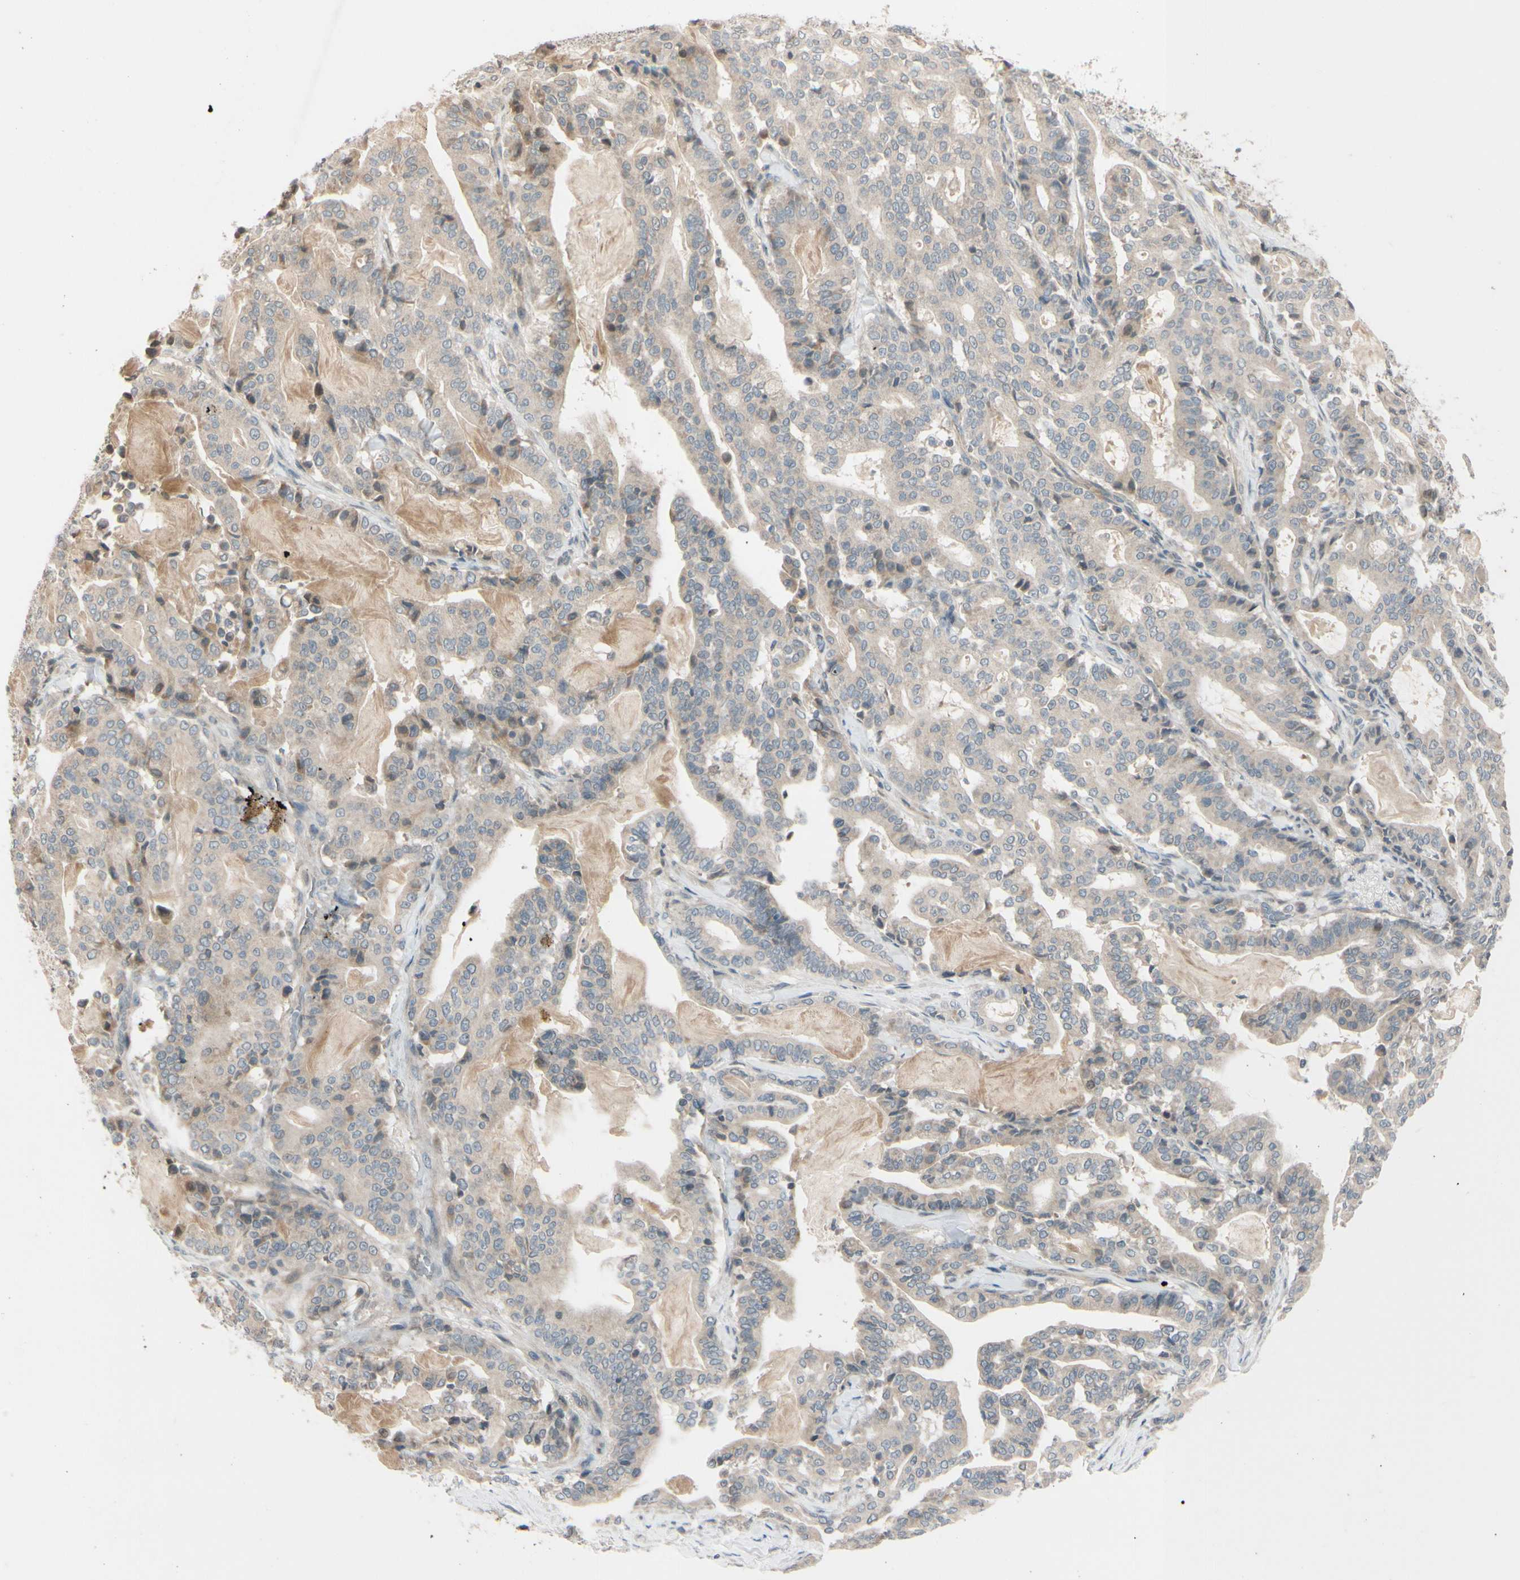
{"staining": {"intensity": "weak", "quantity": ">75%", "location": "cytoplasmic/membranous"}, "tissue": "pancreatic cancer", "cell_type": "Tumor cells", "image_type": "cancer", "snomed": [{"axis": "morphology", "description": "Adenocarcinoma, NOS"}, {"axis": "topography", "description": "Pancreas"}], "caption": "This image exhibits immunohistochemistry staining of pancreatic adenocarcinoma, with low weak cytoplasmic/membranous expression in approximately >75% of tumor cells.", "gene": "FGF10", "patient": {"sex": "male", "age": 63}}